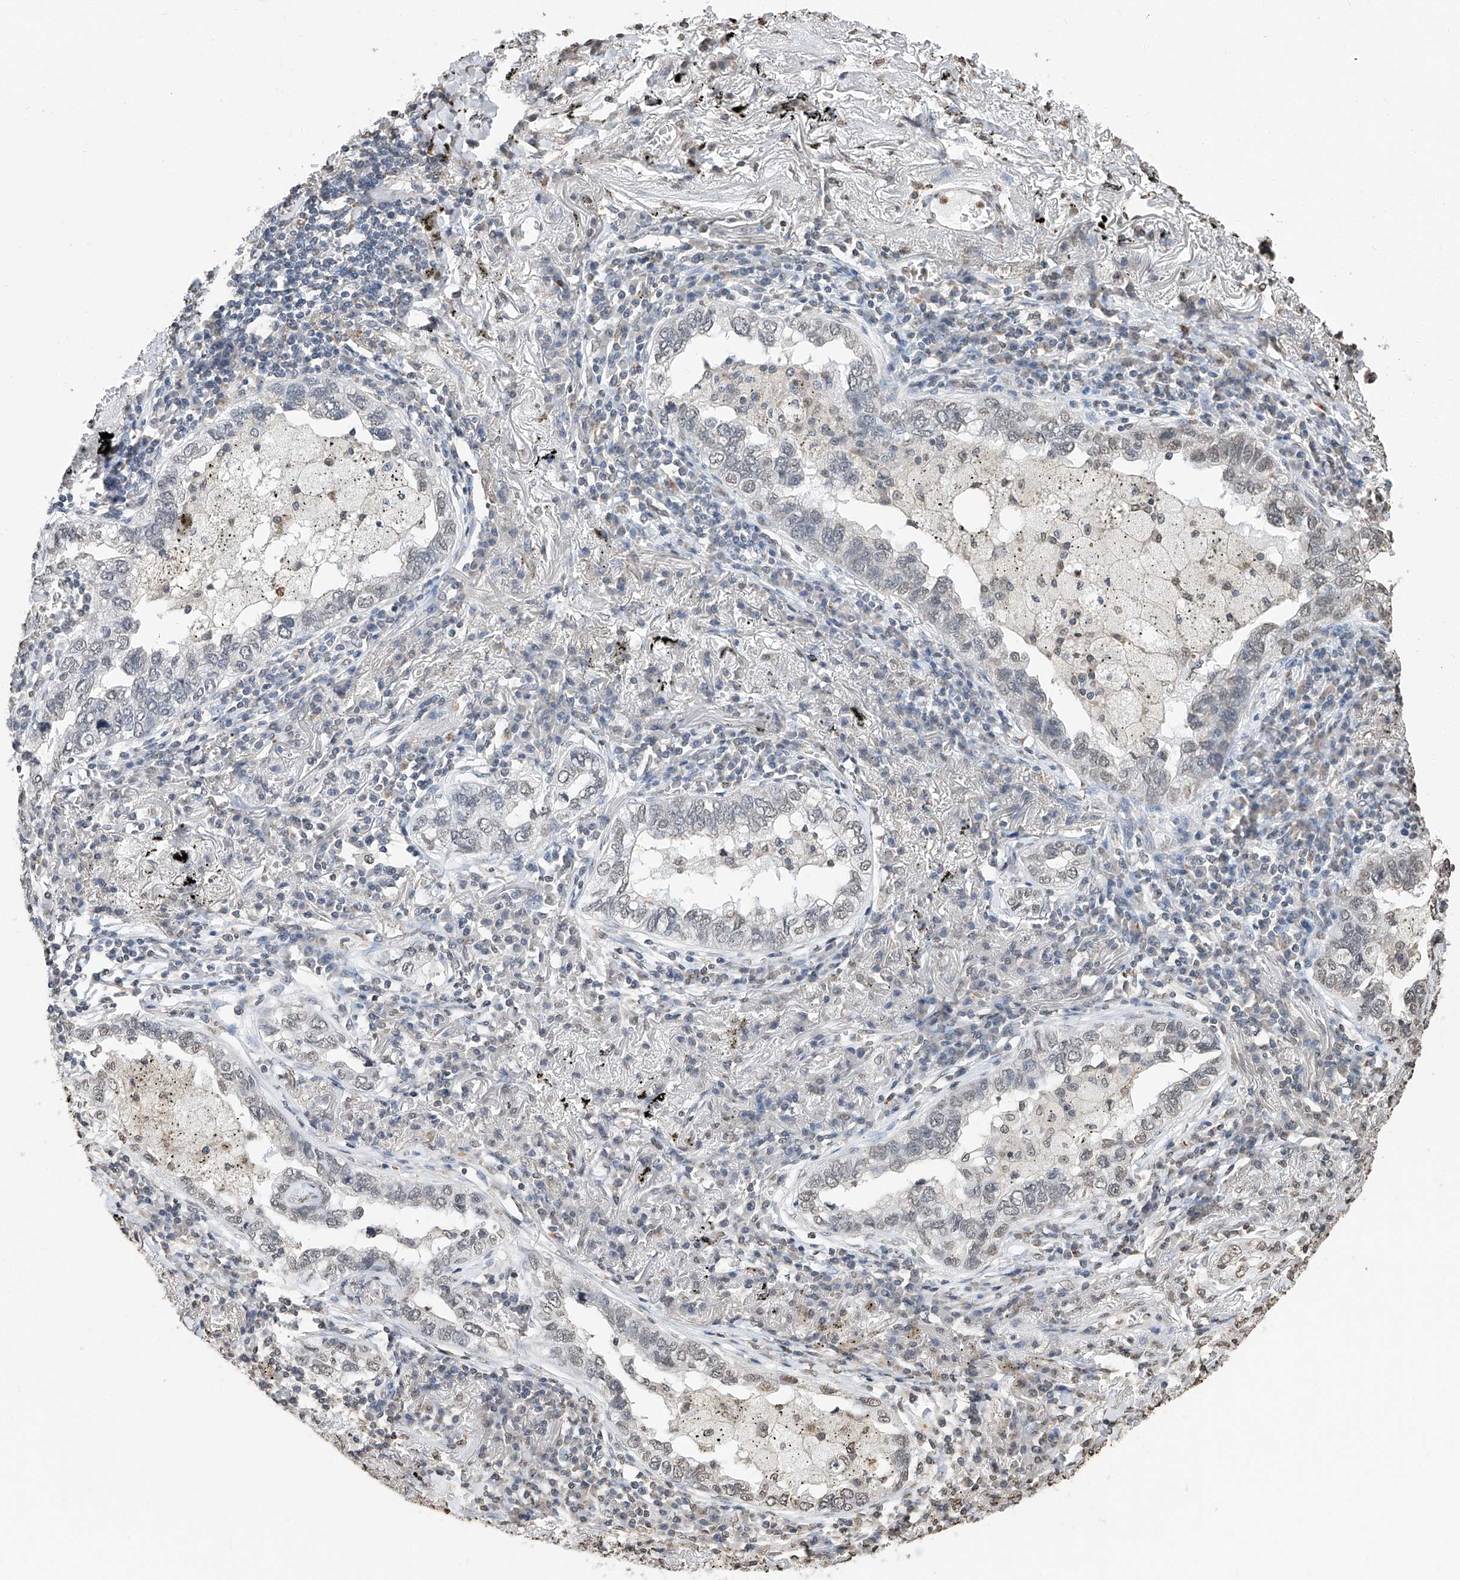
{"staining": {"intensity": "negative", "quantity": "none", "location": "none"}, "tissue": "lung cancer", "cell_type": "Tumor cells", "image_type": "cancer", "snomed": [{"axis": "morphology", "description": "Adenocarcinoma, NOS"}, {"axis": "topography", "description": "Lung"}], "caption": "Photomicrograph shows no significant protein staining in tumor cells of lung cancer (adenocarcinoma).", "gene": "RP9", "patient": {"sex": "male", "age": 65}}